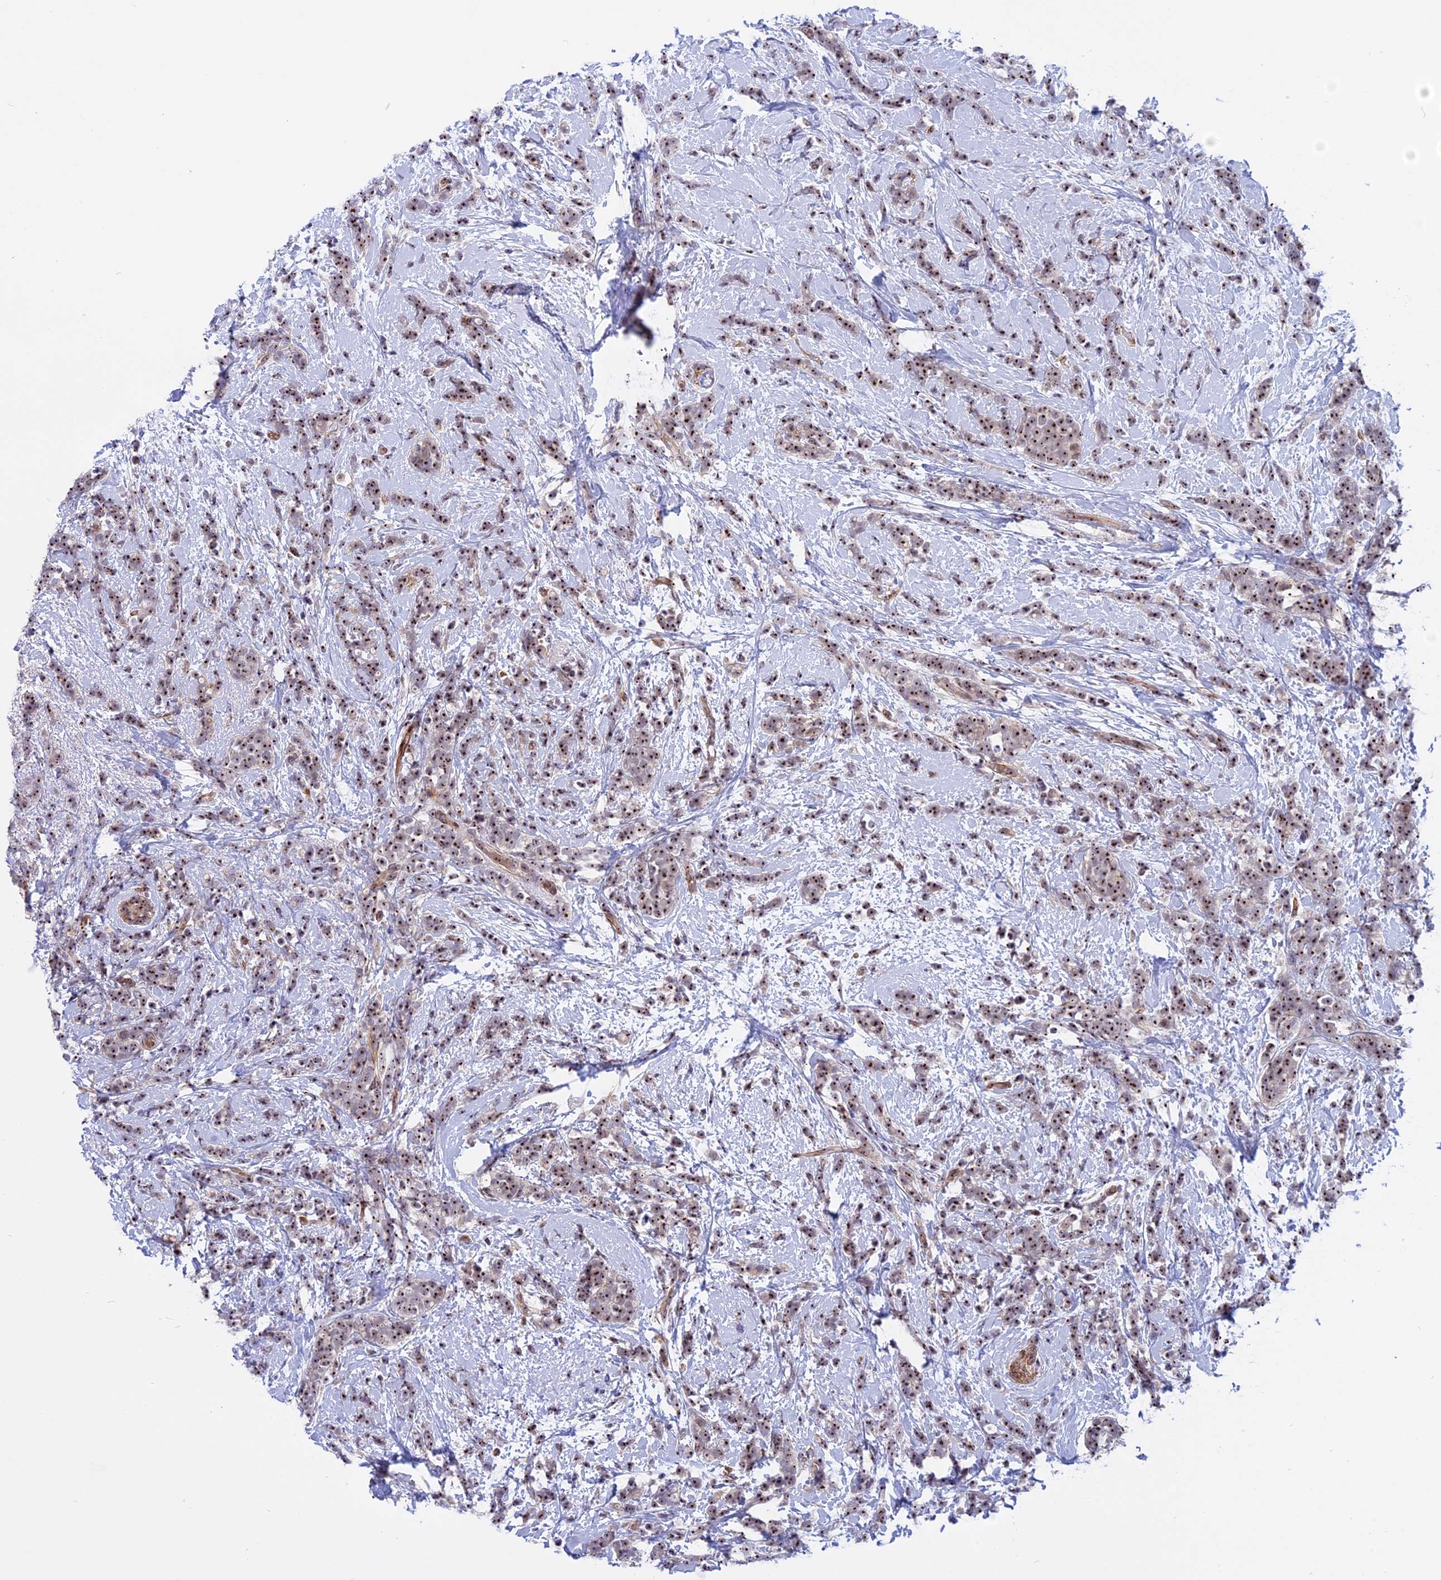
{"staining": {"intensity": "moderate", "quantity": ">75%", "location": "nuclear"}, "tissue": "breast cancer", "cell_type": "Tumor cells", "image_type": "cancer", "snomed": [{"axis": "morphology", "description": "Lobular carcinoma"}, {"axis": "topography", "description": "Breast"}], "caption": "Breast lobular carcinoma tissue demonstrates moderate nuclear staining in approximately >75% of tumor cells, visualized by immunohistochemistry. (IHC, brightfield microscopy, high magnification).", "gene": "DBNDD1", "patient": {"sex": "female", "age": 58}}